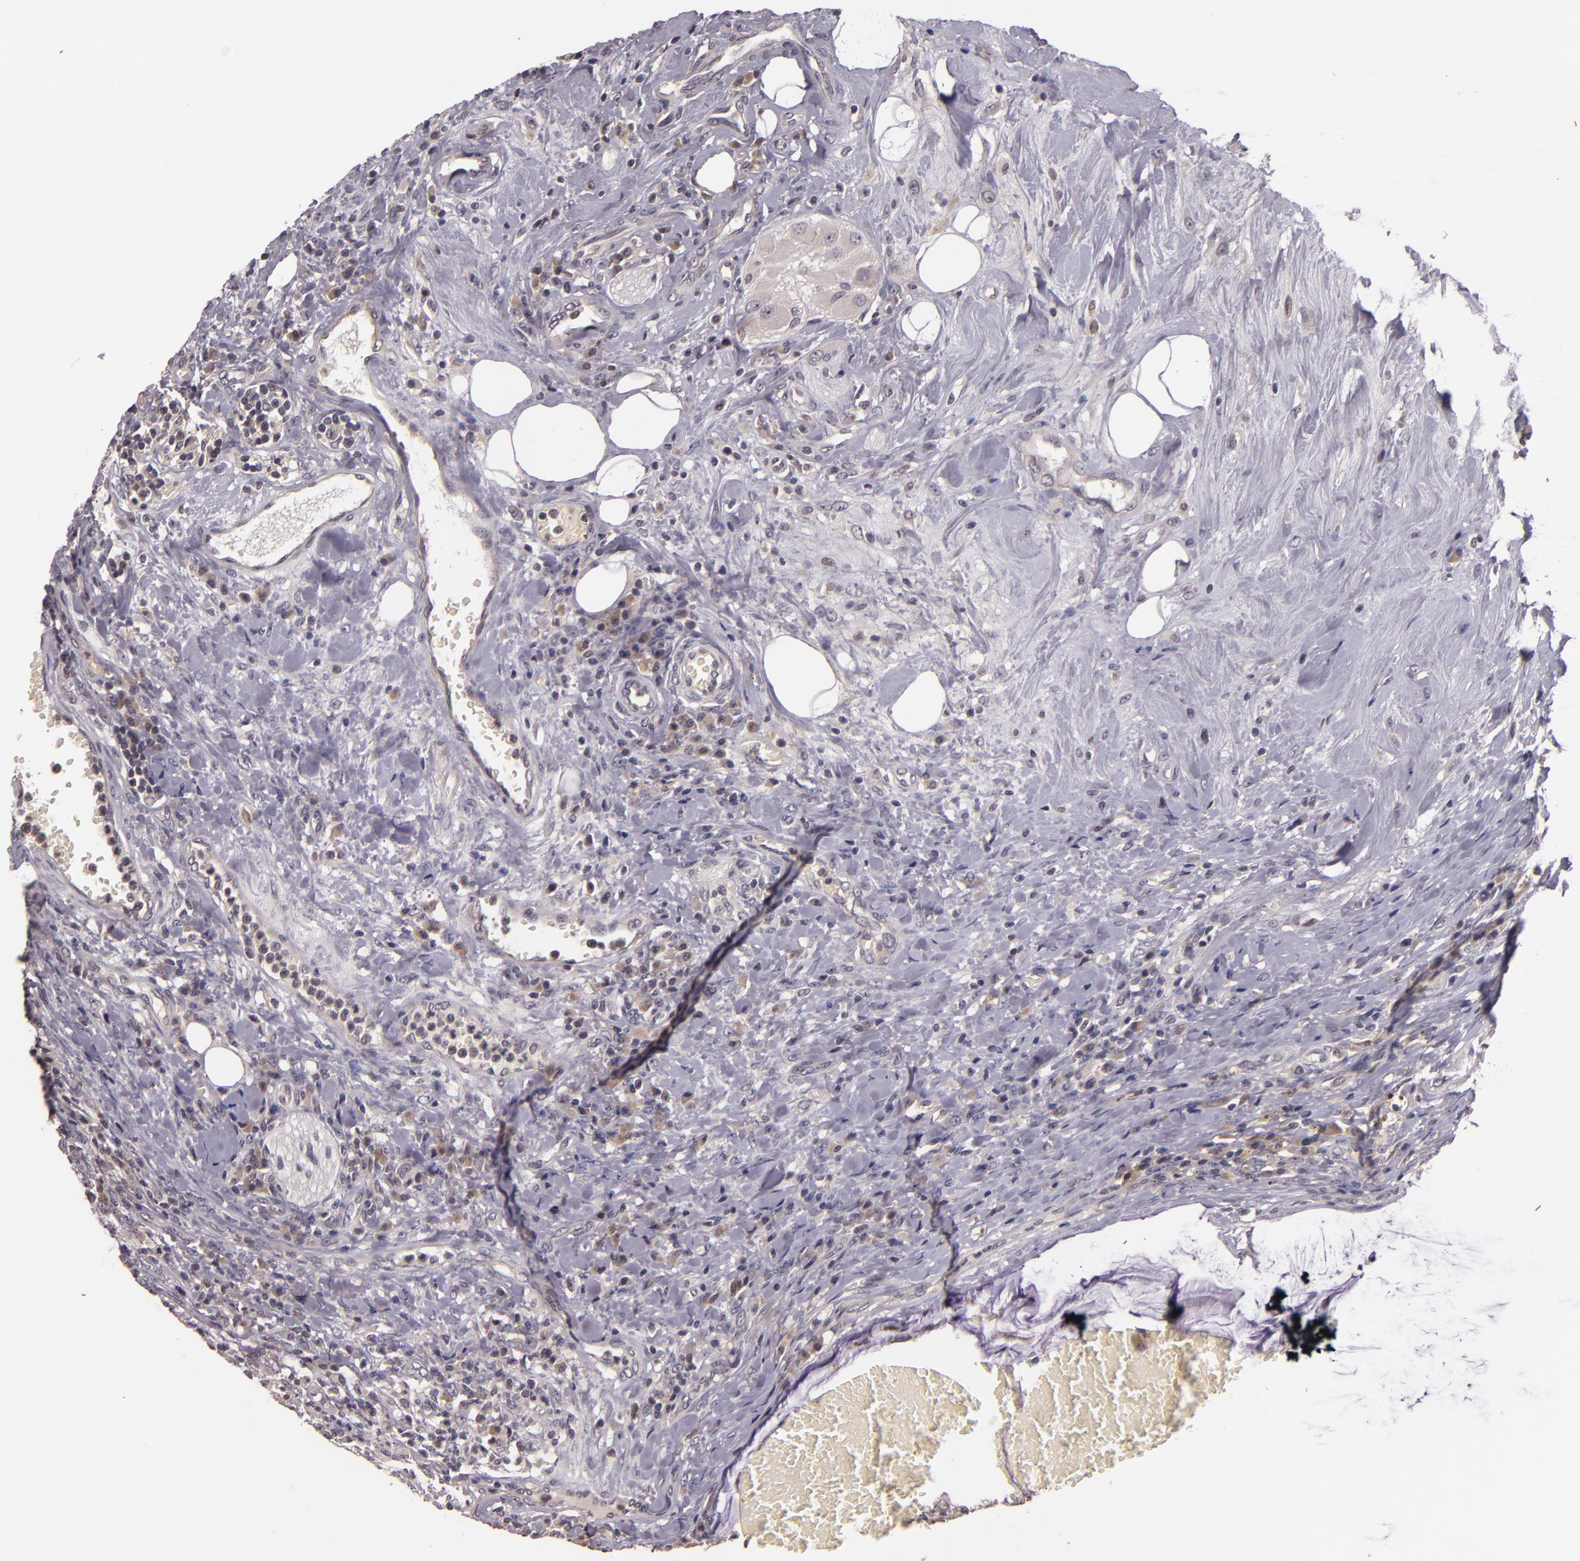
{"staining": {"intensity": "negative", "quantity": "none", "location": "none"}, "tissue": "colorectal cancer", "cell_type": "Tumor cells", "image_type": "cancer", "snomed": [{"axis": "morphology", "description": "Adenocarcinoma, NOS"}, {"axis": "topography", "description": "Colon"}], "caption": "IHC of human colorectal adenocarcinoma exhibits no positivity in tumor cells.", "gene": "TFF1", "patient": {"sex": "male", "age": 54}}